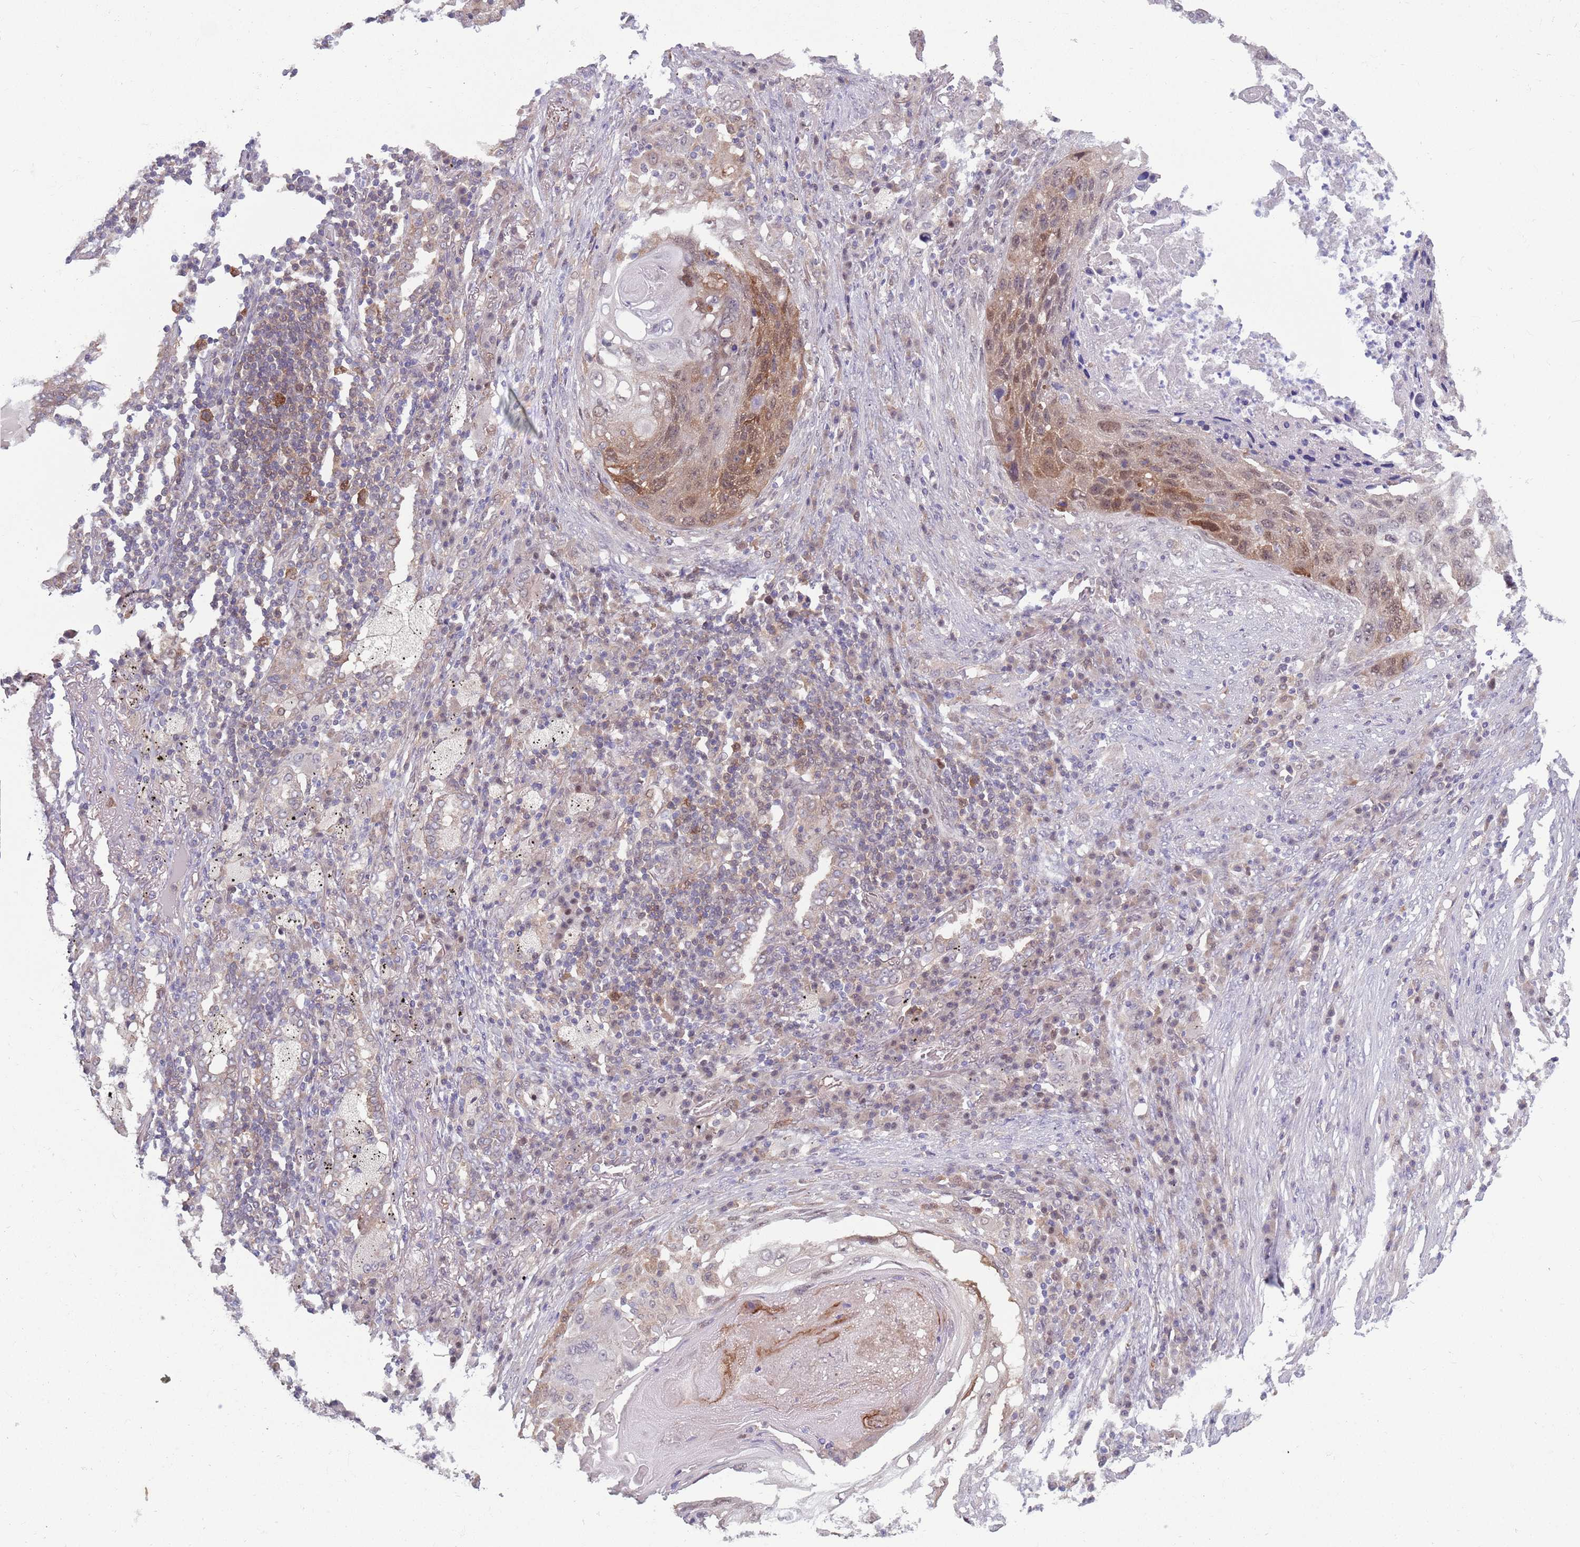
{"staining": {"intensity": "moderate", "quantity": ">75%", "location": "cytoplasmic/membranous,nuclear"}, "tissue": "lung cancer", "cell_type": "Tumor cells", "image_type": "cancer", "snomed": [{"axis": "morphology", "description": "Squamous cell carcinoma, NOS"}, {"axis": "topography", "description": "Lung"}], "caption": "Moderate cytoplasmic/membranous and nuclear protein positivity is identified in approximately >75% of tumor cells in squamous cell carcinoma (lung).", "gene": "CLNS1A", "patient": {"sex": "female", "age": 63}}